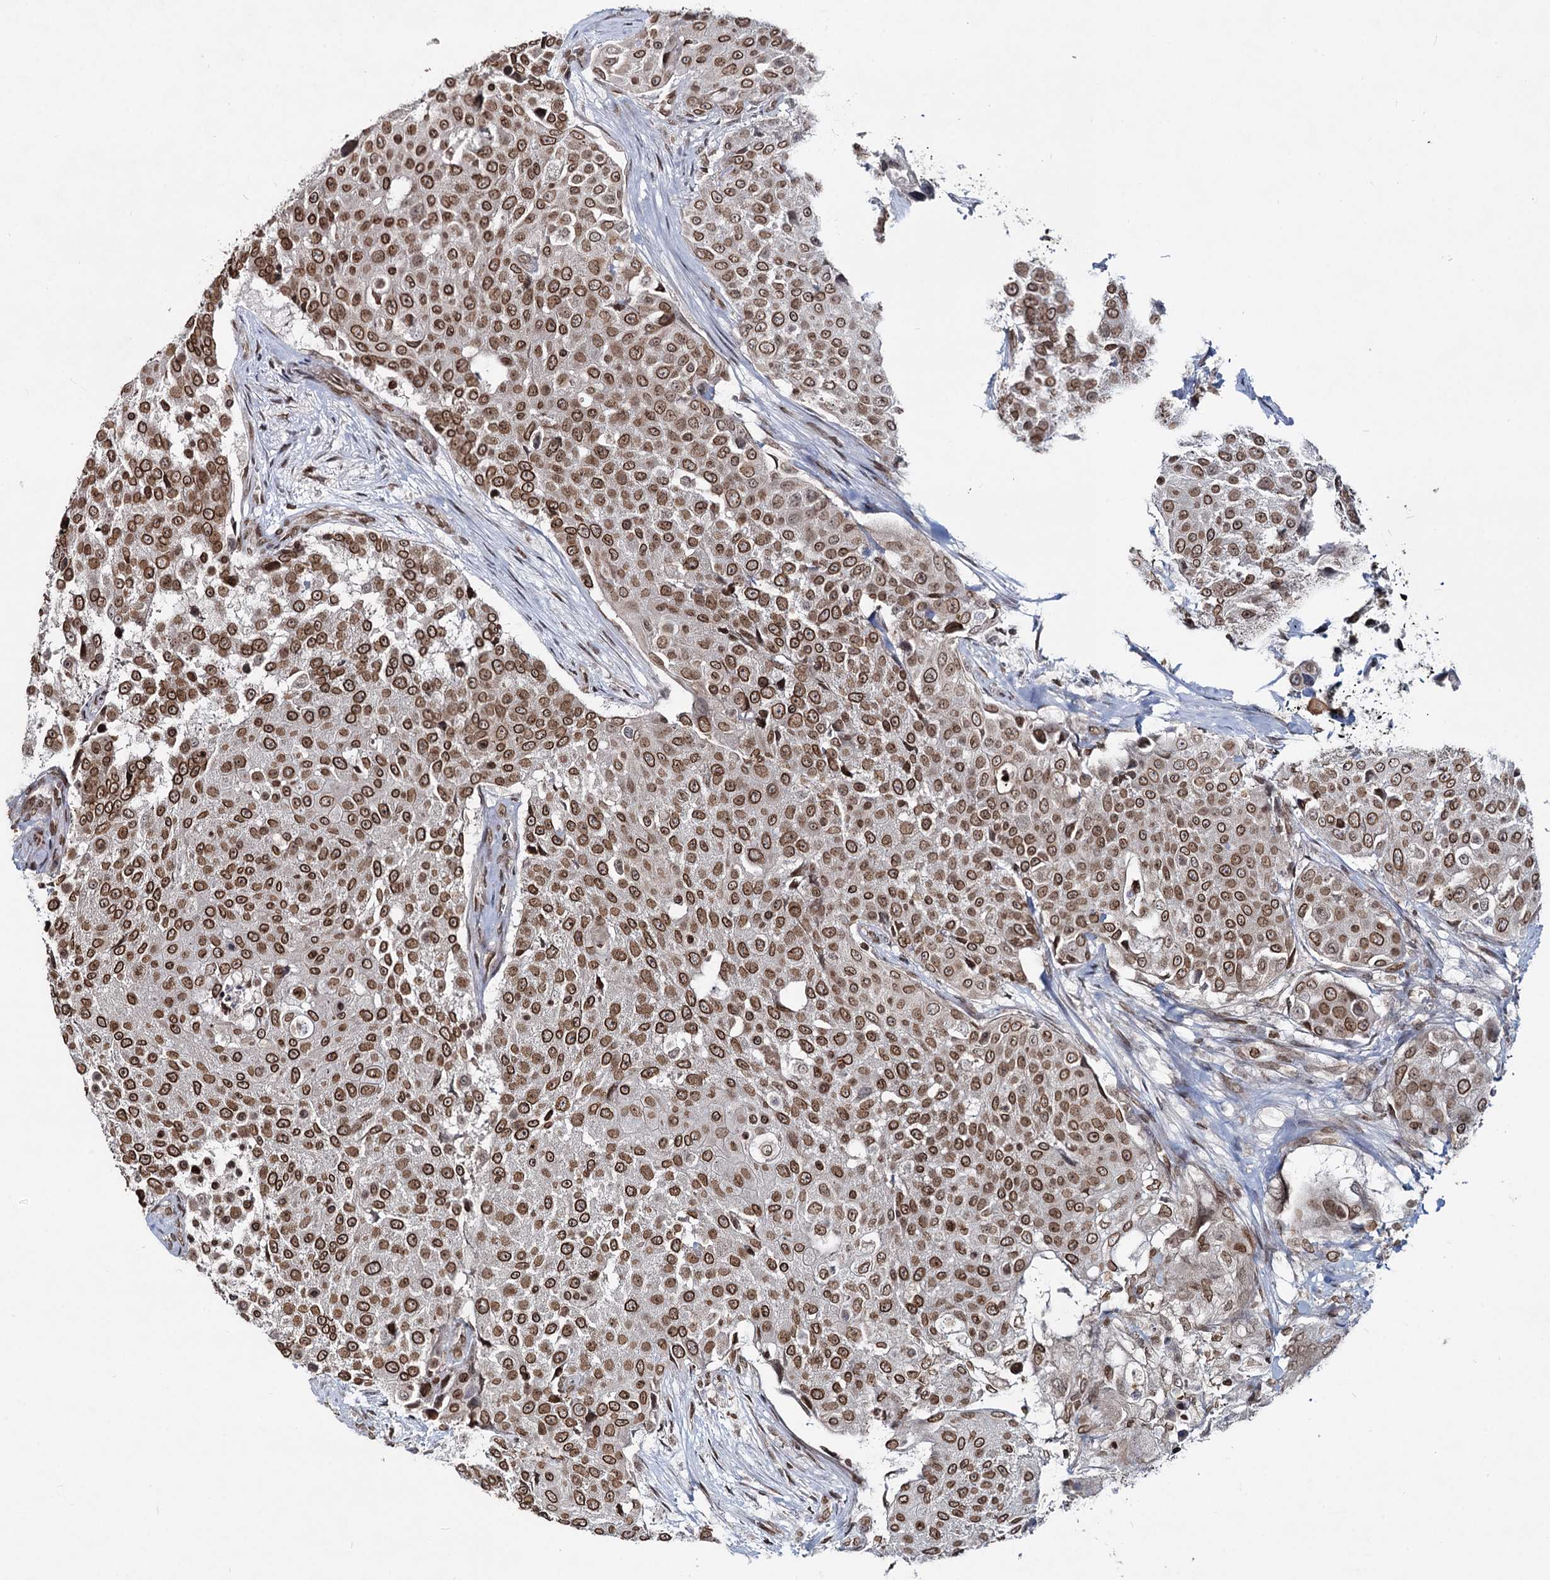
{"staining": {"intensity": "strong", "quantity": ">75%", "location": "cytoplasmic/membranous,nuclear"}, "tissue": "urothelial cancer", "cell_type": "Tumor cells", "image_type": "cancer", "snomed": [{"axis": "morphology", "description": "Urothelial carcinoma, High grade"}, {"axis": "topography", "description": "Urinary bladder"}], "caption": "Tumor cells exhibit high levels of strong cytoplasmic/membranous and nuclear staining in about >75% of cells in urothelial carcinoma (high-grade).", "gene": "RNF6", "patient": {"sex": "female", "age": 63}}